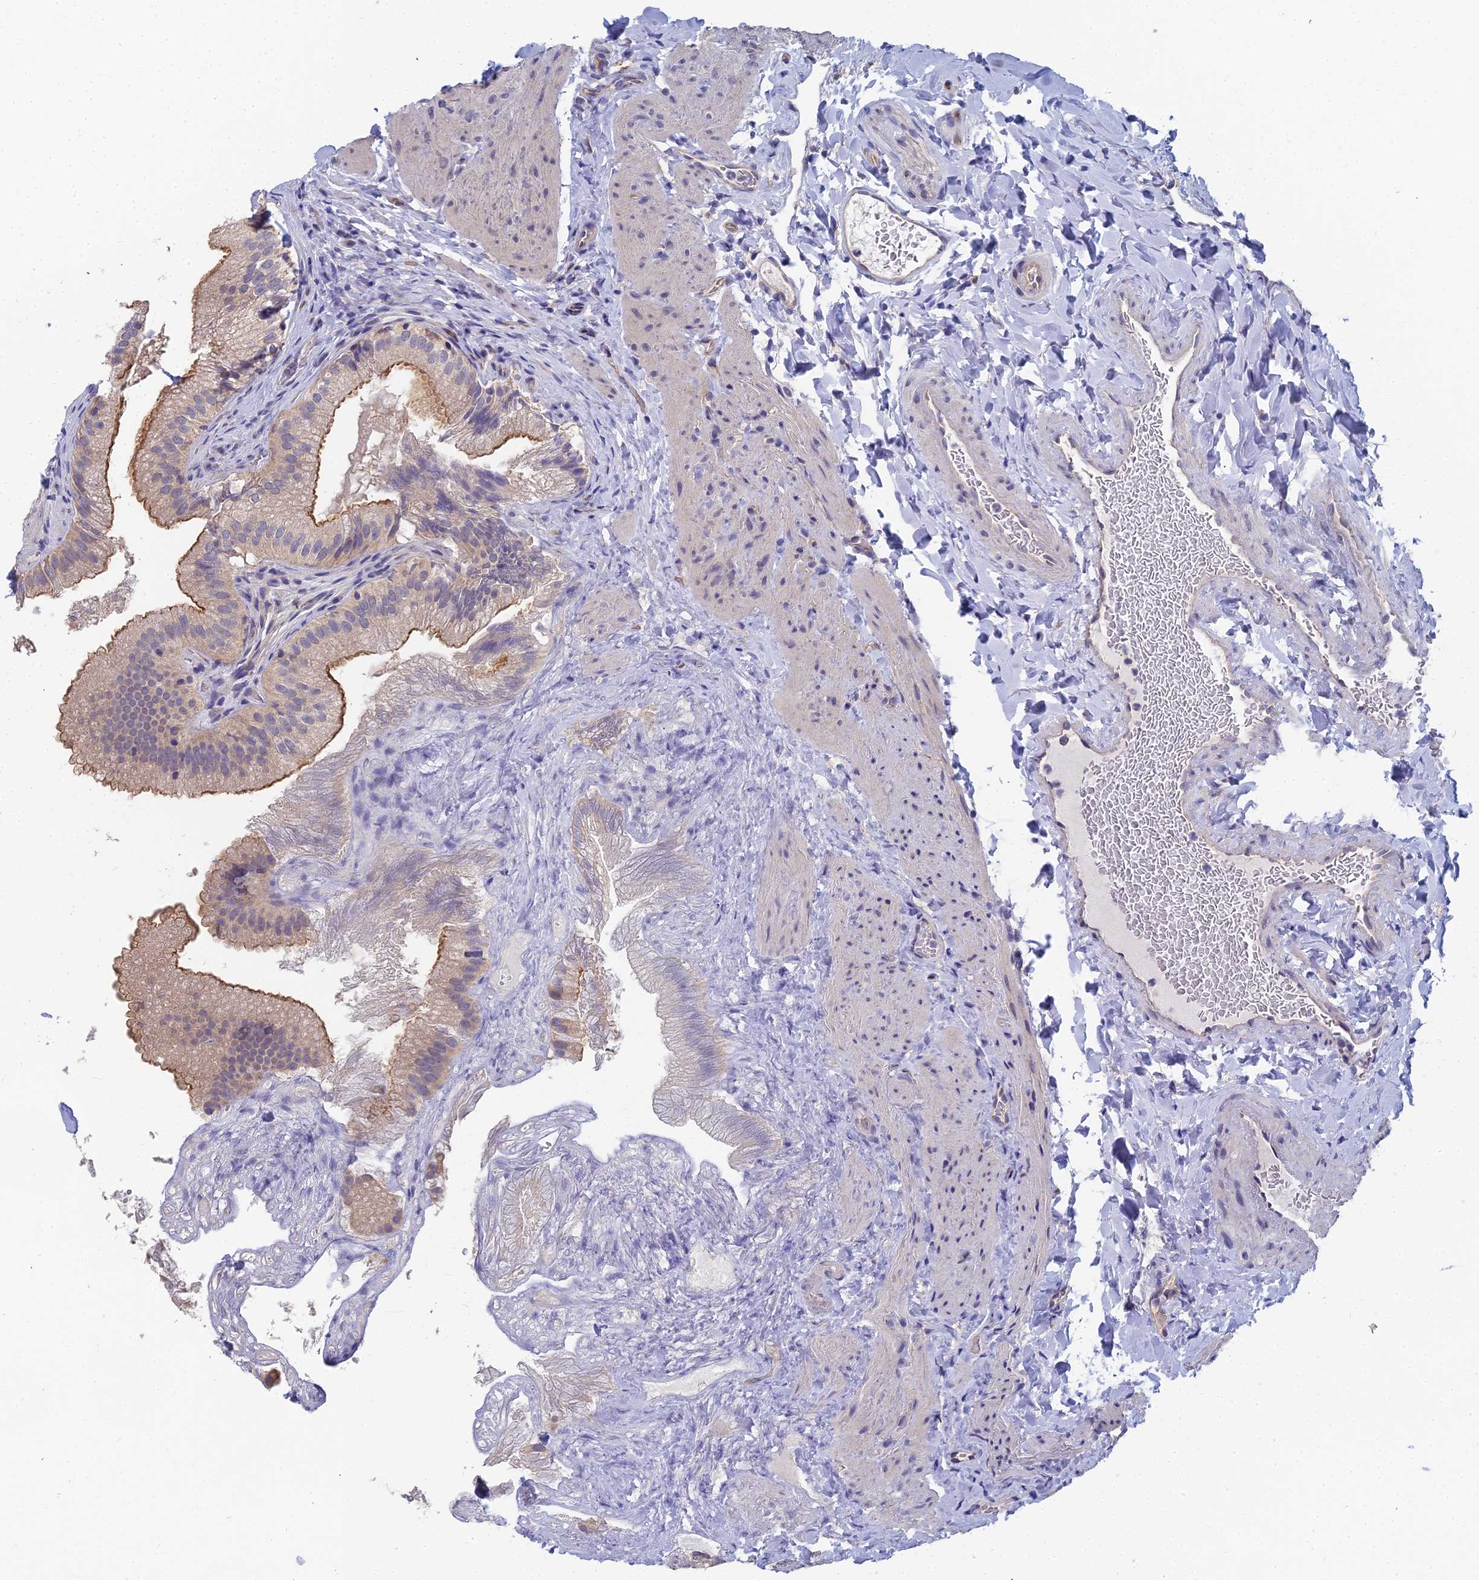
{"staining": {"intensity": "moderate", "quantity": ">75%", "location": "cytoplasmic/membranous"}, "tissue": "gallbladder", "cell_type": "Glandular cells", "image_type": "normal", "snomed": [{"axis": "morphology", "description": "Normal tissue, NOS"}, {"axis": "topography", "description": "Gallbladder"}], "caption": "Gallbladder stained with a protein marker shows moderate staining in glandular cells.", "gene": "RDX", "patient": {"sex": "female", "age": 30}}